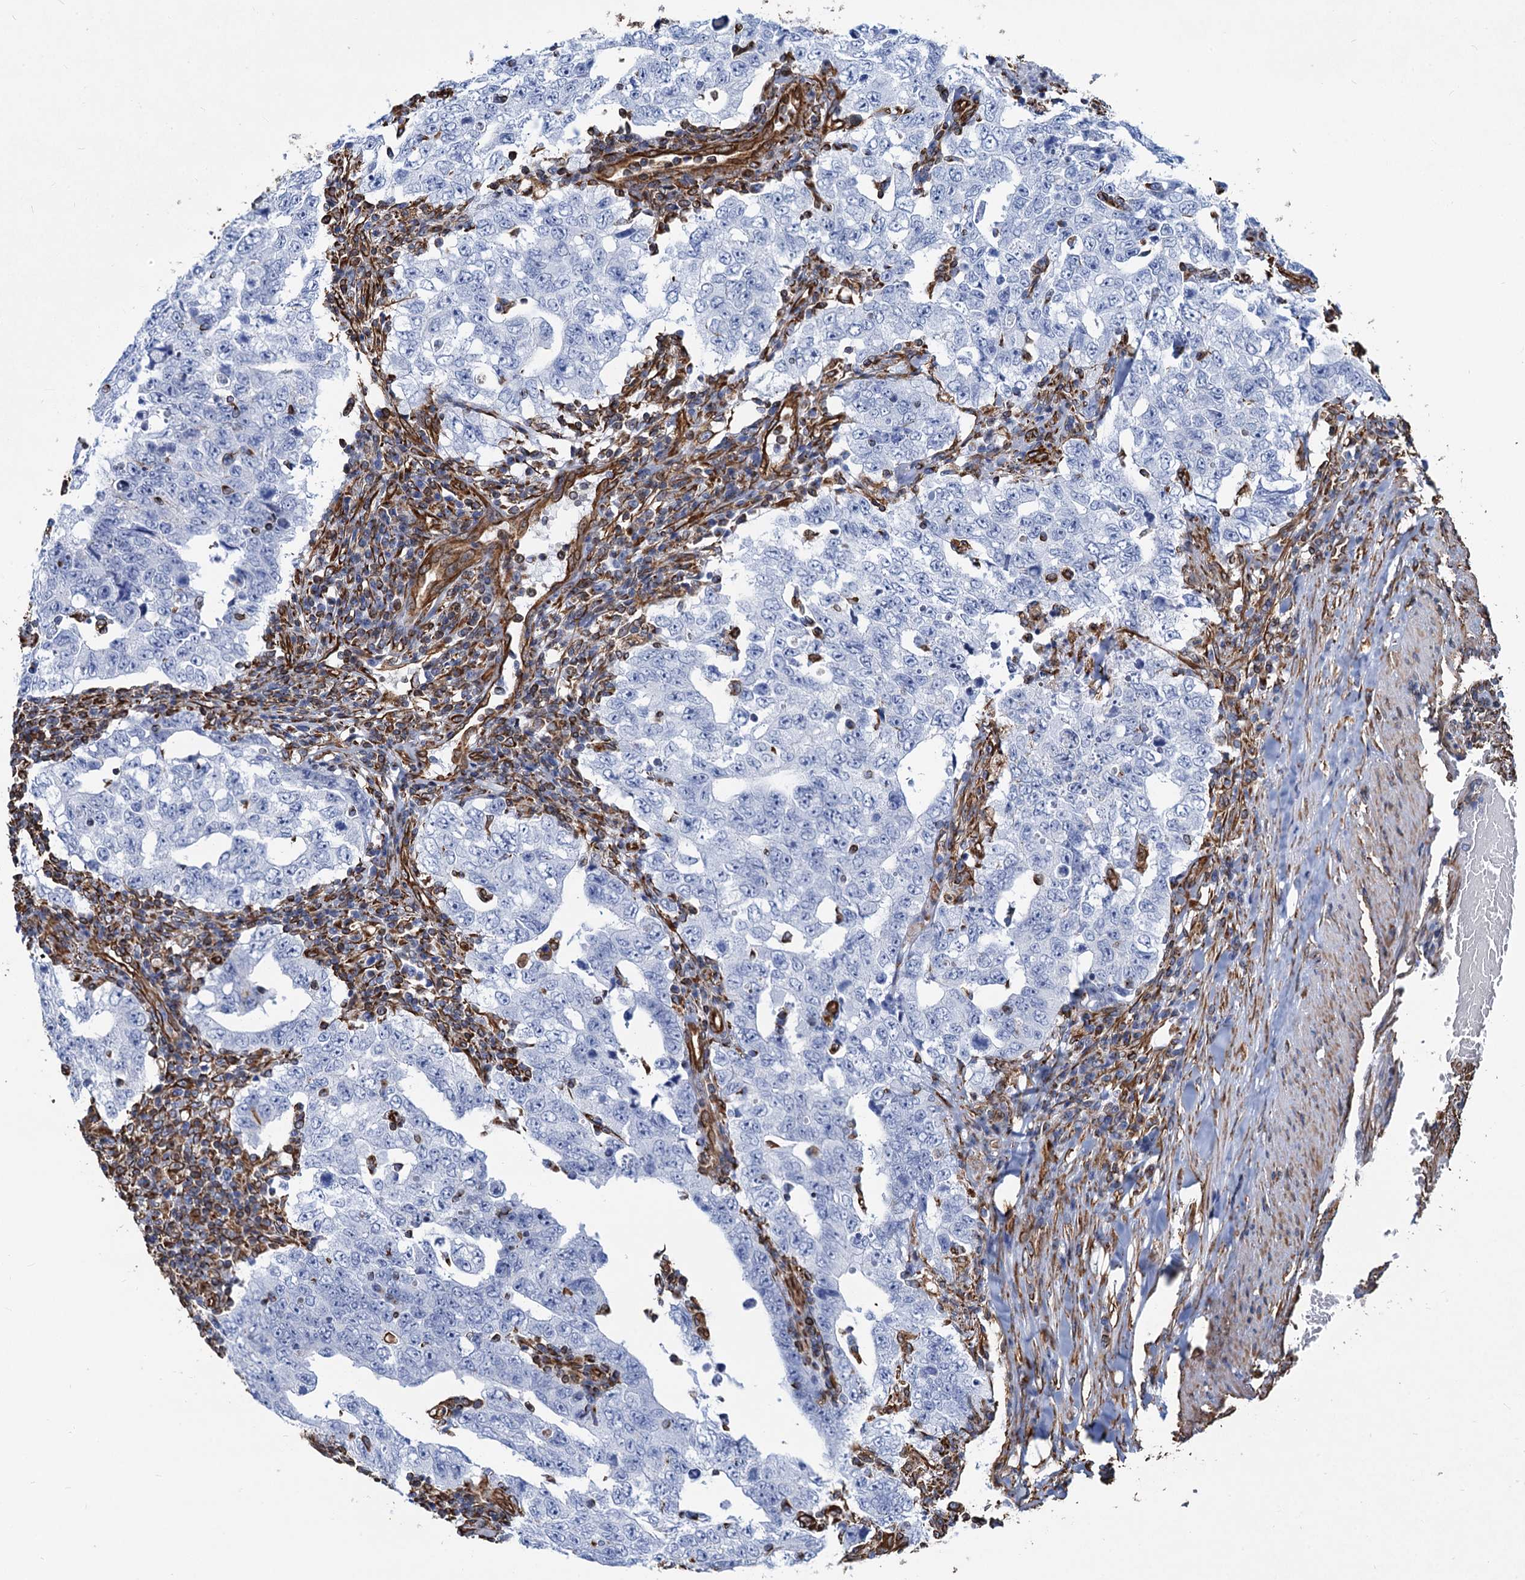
{"staining": {"intensity": "negative", "quantity": "none", "location": "none"}, "tissue": "testis cancer", "cell_type": "Tumor cells", "image_type": "cancer", "snomed": [{"axis": "morphology", "description": "Carcinoma, Embryonal, NOS"}, {"axis": "topography", "description": "Testis"}], "caption": "Tumor cells show no significant expression in testis cancer.", "gene": "PGM2", "patient": {"sex": "male", "age": 26}}